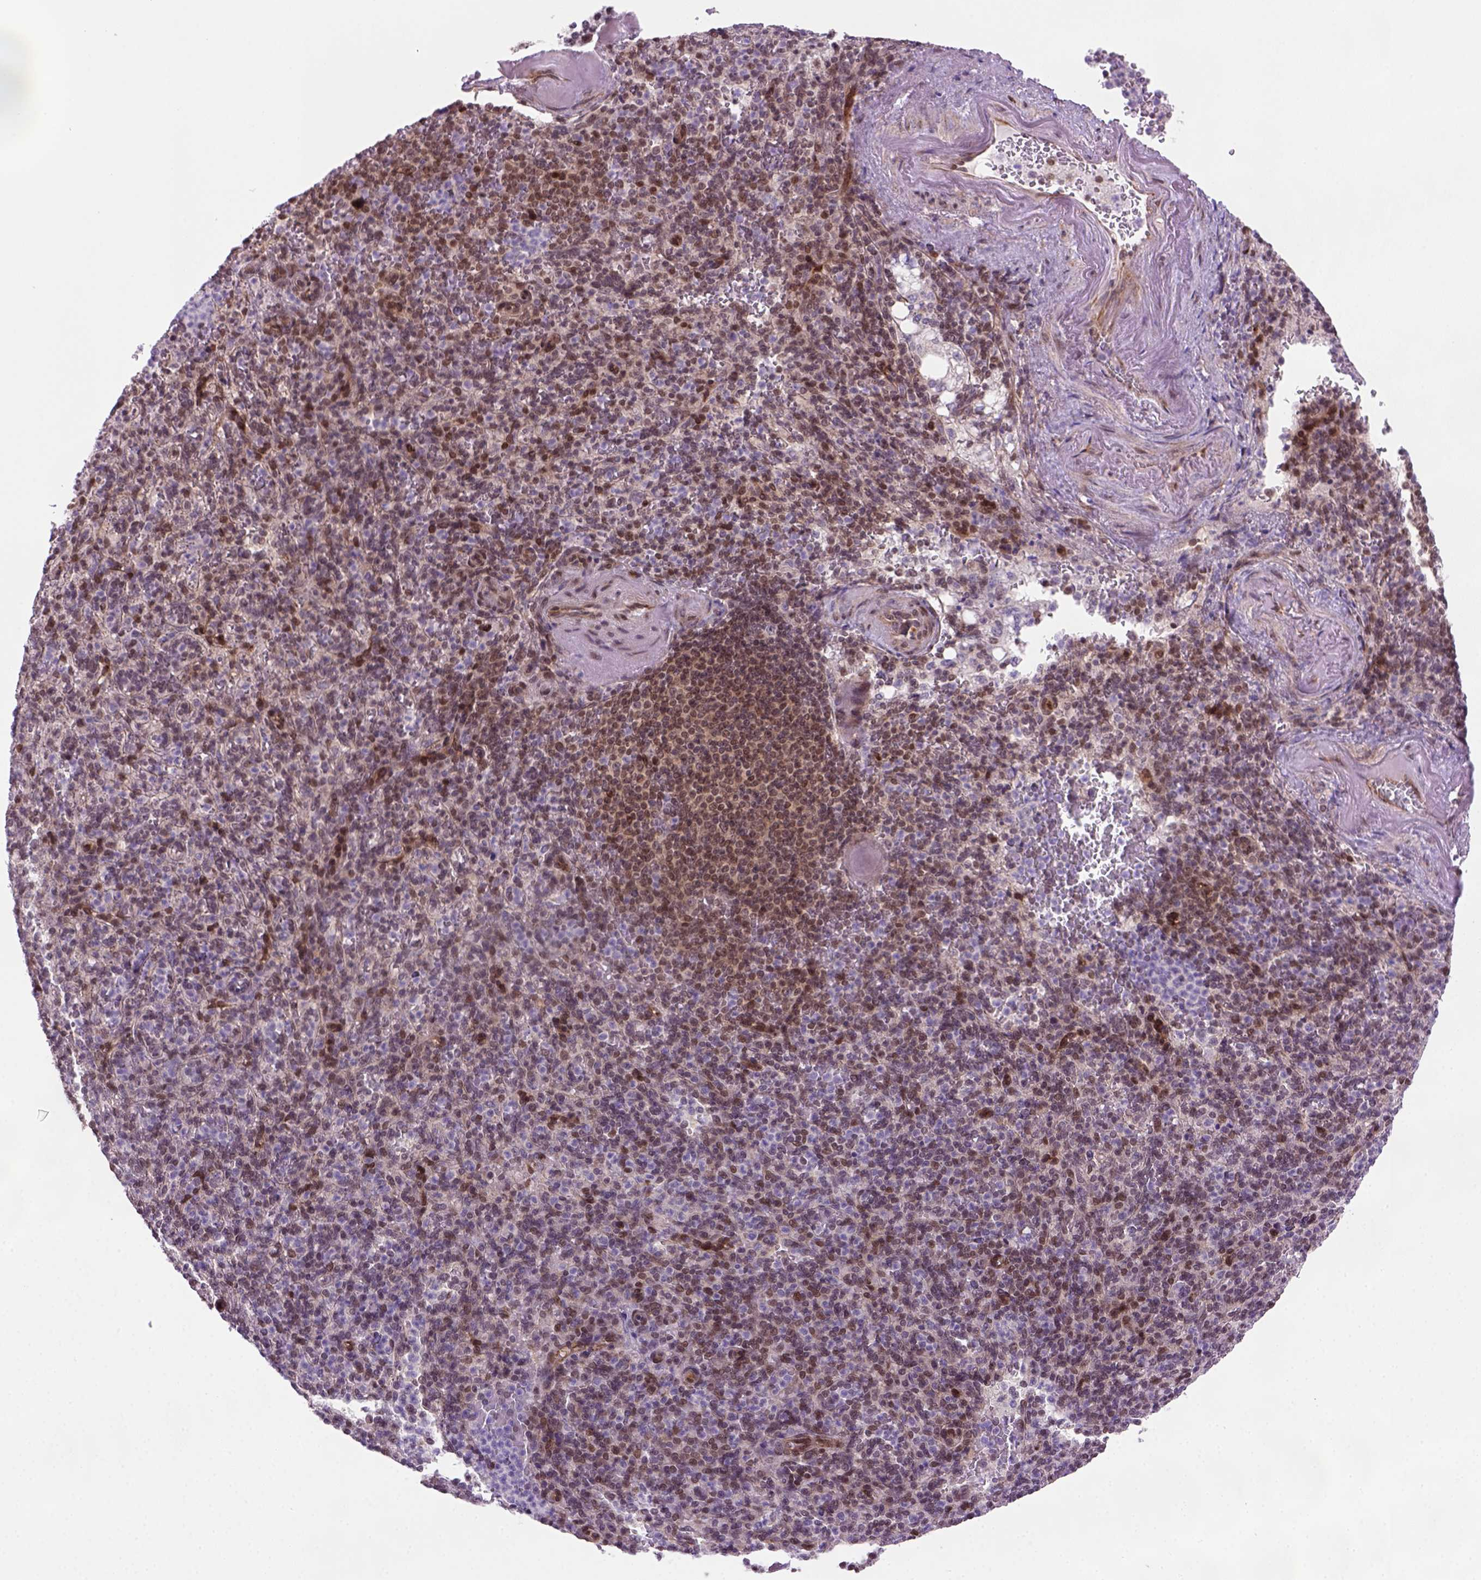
{"staining": {"intensity": "weak", "quantity": "<25%", "location": "cytoplasmic/membranous,nuclear"}, "tissue": "spleen", "cell_type": "Cells in red pulp", "image_type": "normal", "snomed": [{"axis": "morphology", "description": "Normal tissue, NOS"}, {"axis": "topography", "description": "Spleen"}], "caption": "Protein analysis of unremarkable spleen exhibits no significant expression in cells in red pulp.", "gene": "MGMT", "patient": {"sex": "female", "age": 74}}